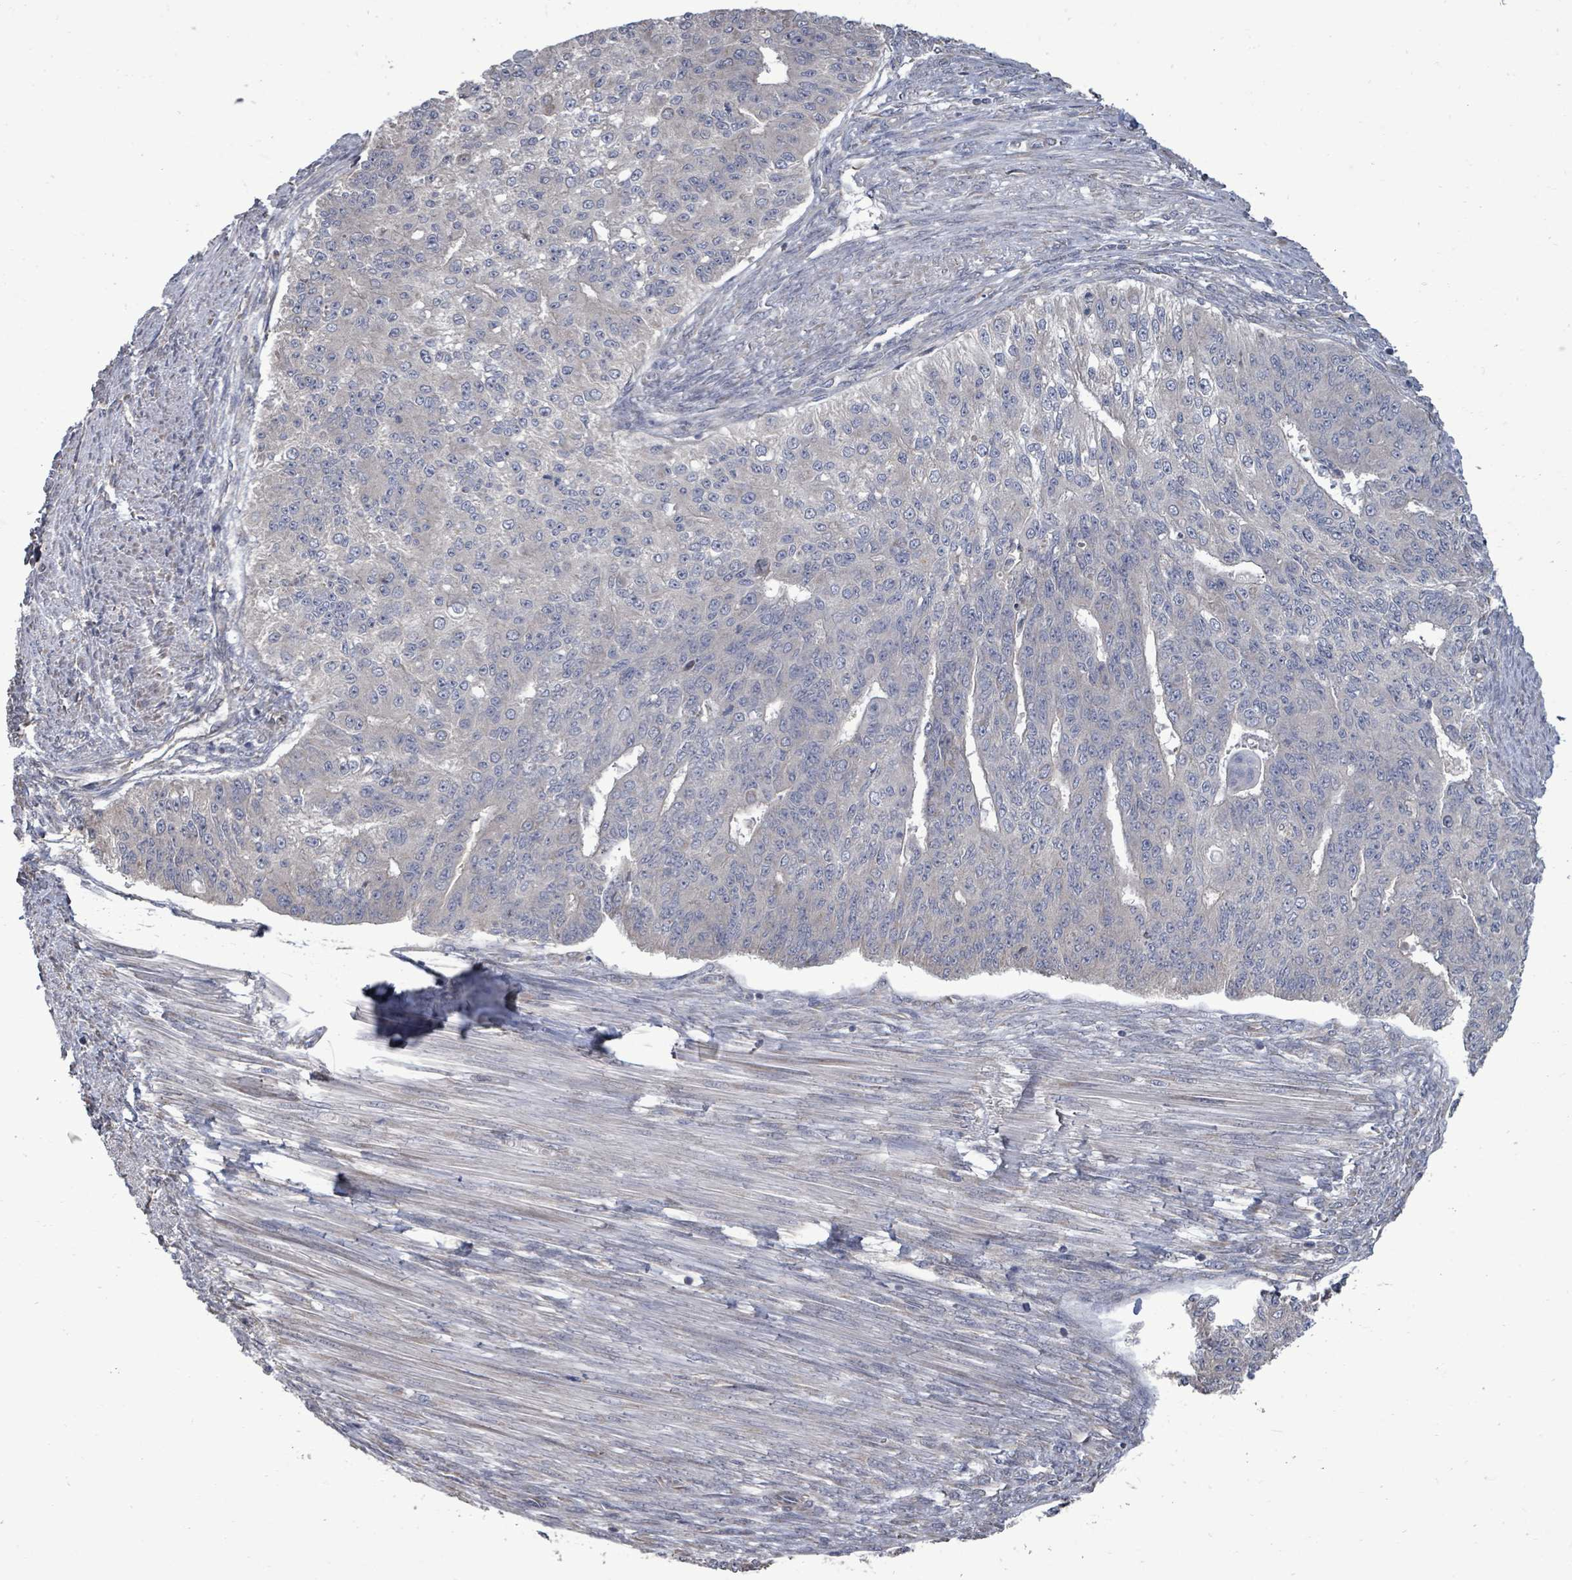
{"staining": {"intensity": "negative", "quantity": "none", "location": "none"}, "tissue": "endometrial cancer", "cell_type": "Tumor cells", "image_type": "cancer", "snomed": [{"axis": "morphology", "description": "Adenocarcinoma, NOS"}, {"axis": "topography", "description": "Endometrium"}], "caption": "Photomicrograph shows no significant protein staining in tumor cells of endometrial adenocarcinoma.", "gene": "POMGNT2", "patient": {"sex": "female", "age": 32}}